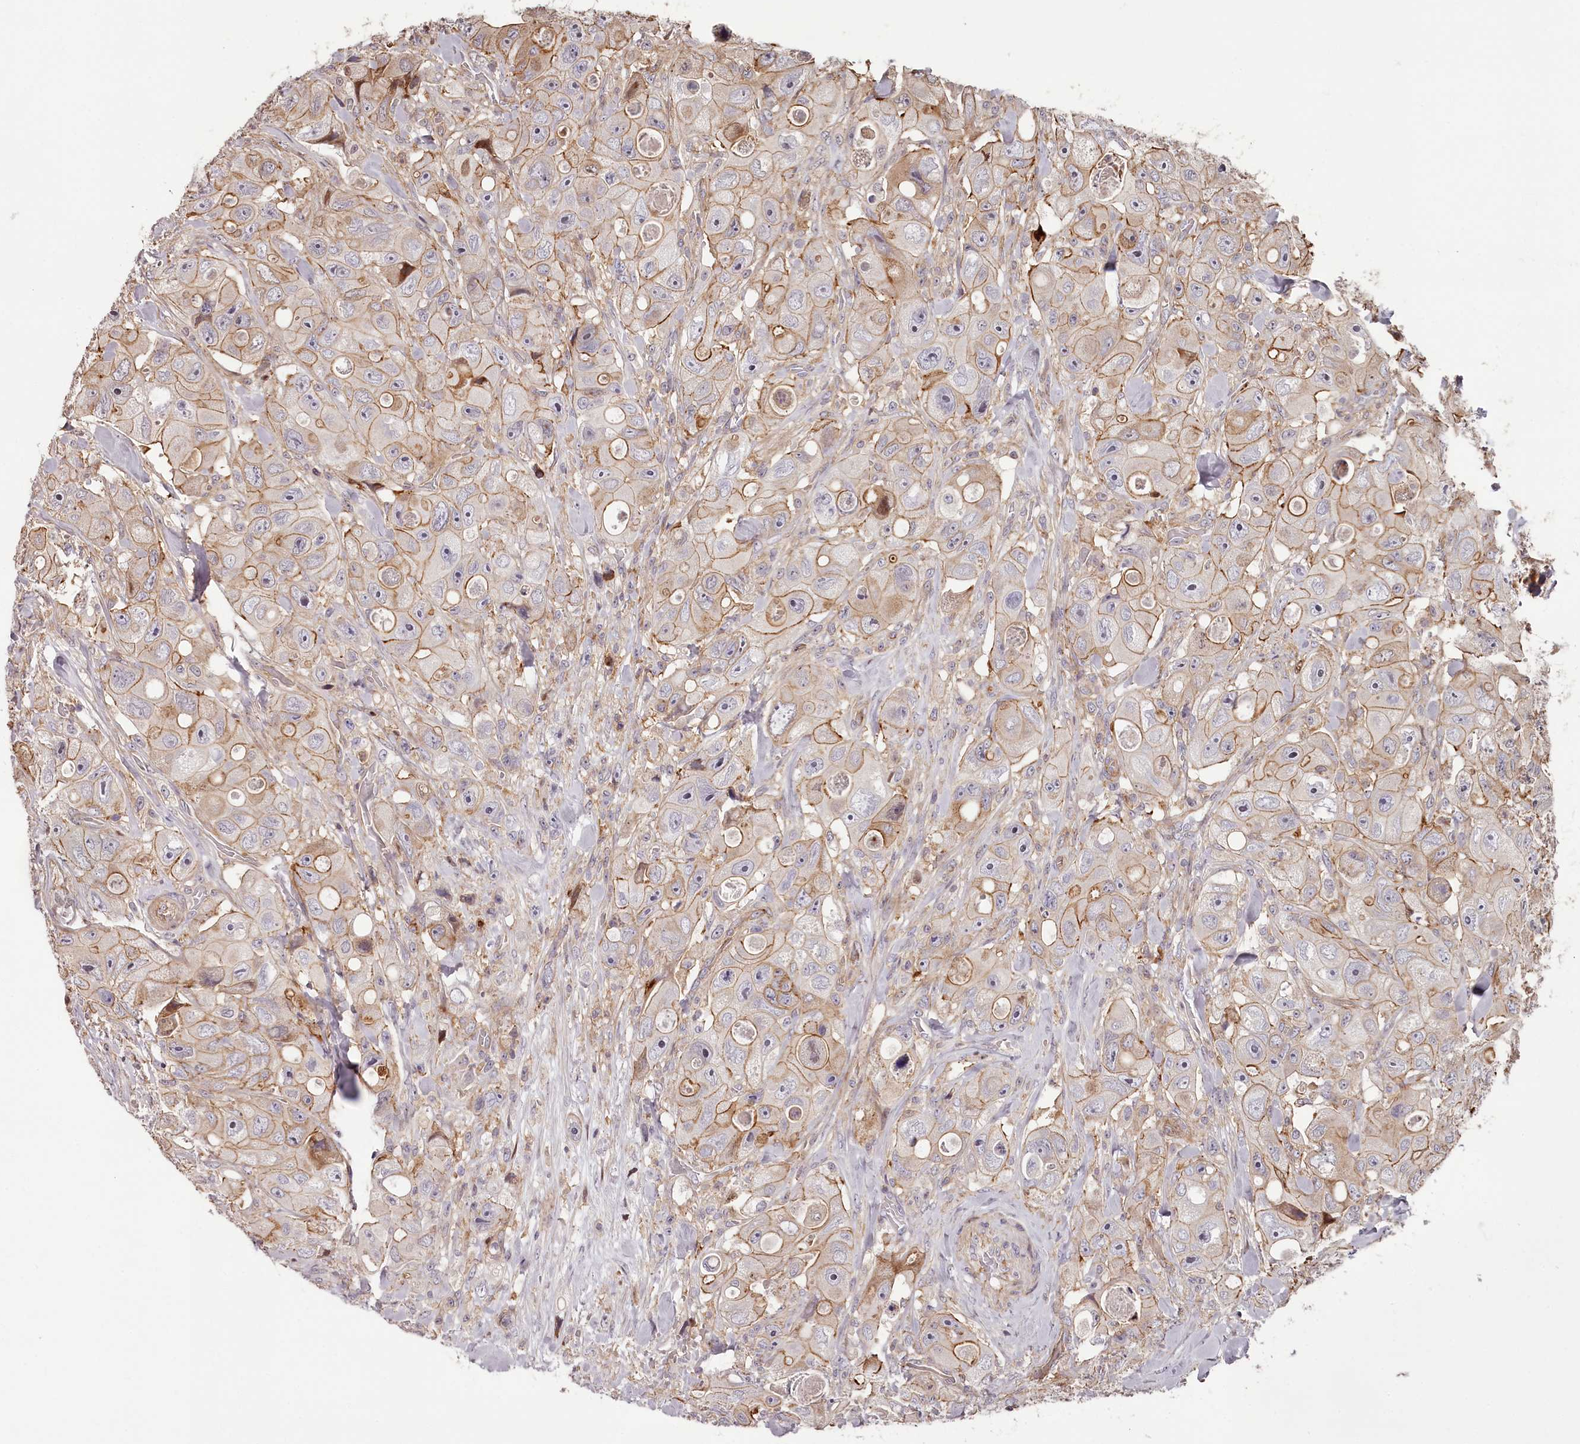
{"staining": {"intensity": "moderate", "quantity": "25%-75%", "location": "cytoplasmic/membranous"}, "tissue": "colorectal cancer", "cell_type": "Tumor cells", "image_type": "cancer", "snomed": [{"axis": "morphology", "description": "Adenocarcinoma, NOS"}, {"axis": "topography", "description": "Colon"}], "caption": "A brown stain highlights moderate cytoplasmic/membranous expression of a protein in colorectal cancer tumor cells. The protein is stained brown, and the nuclei are stained in blue (DAB IHC with brightfield microscopy, high magnification).", "gene": "KIF14", "patient": {"sex": "female", "age": 46}}